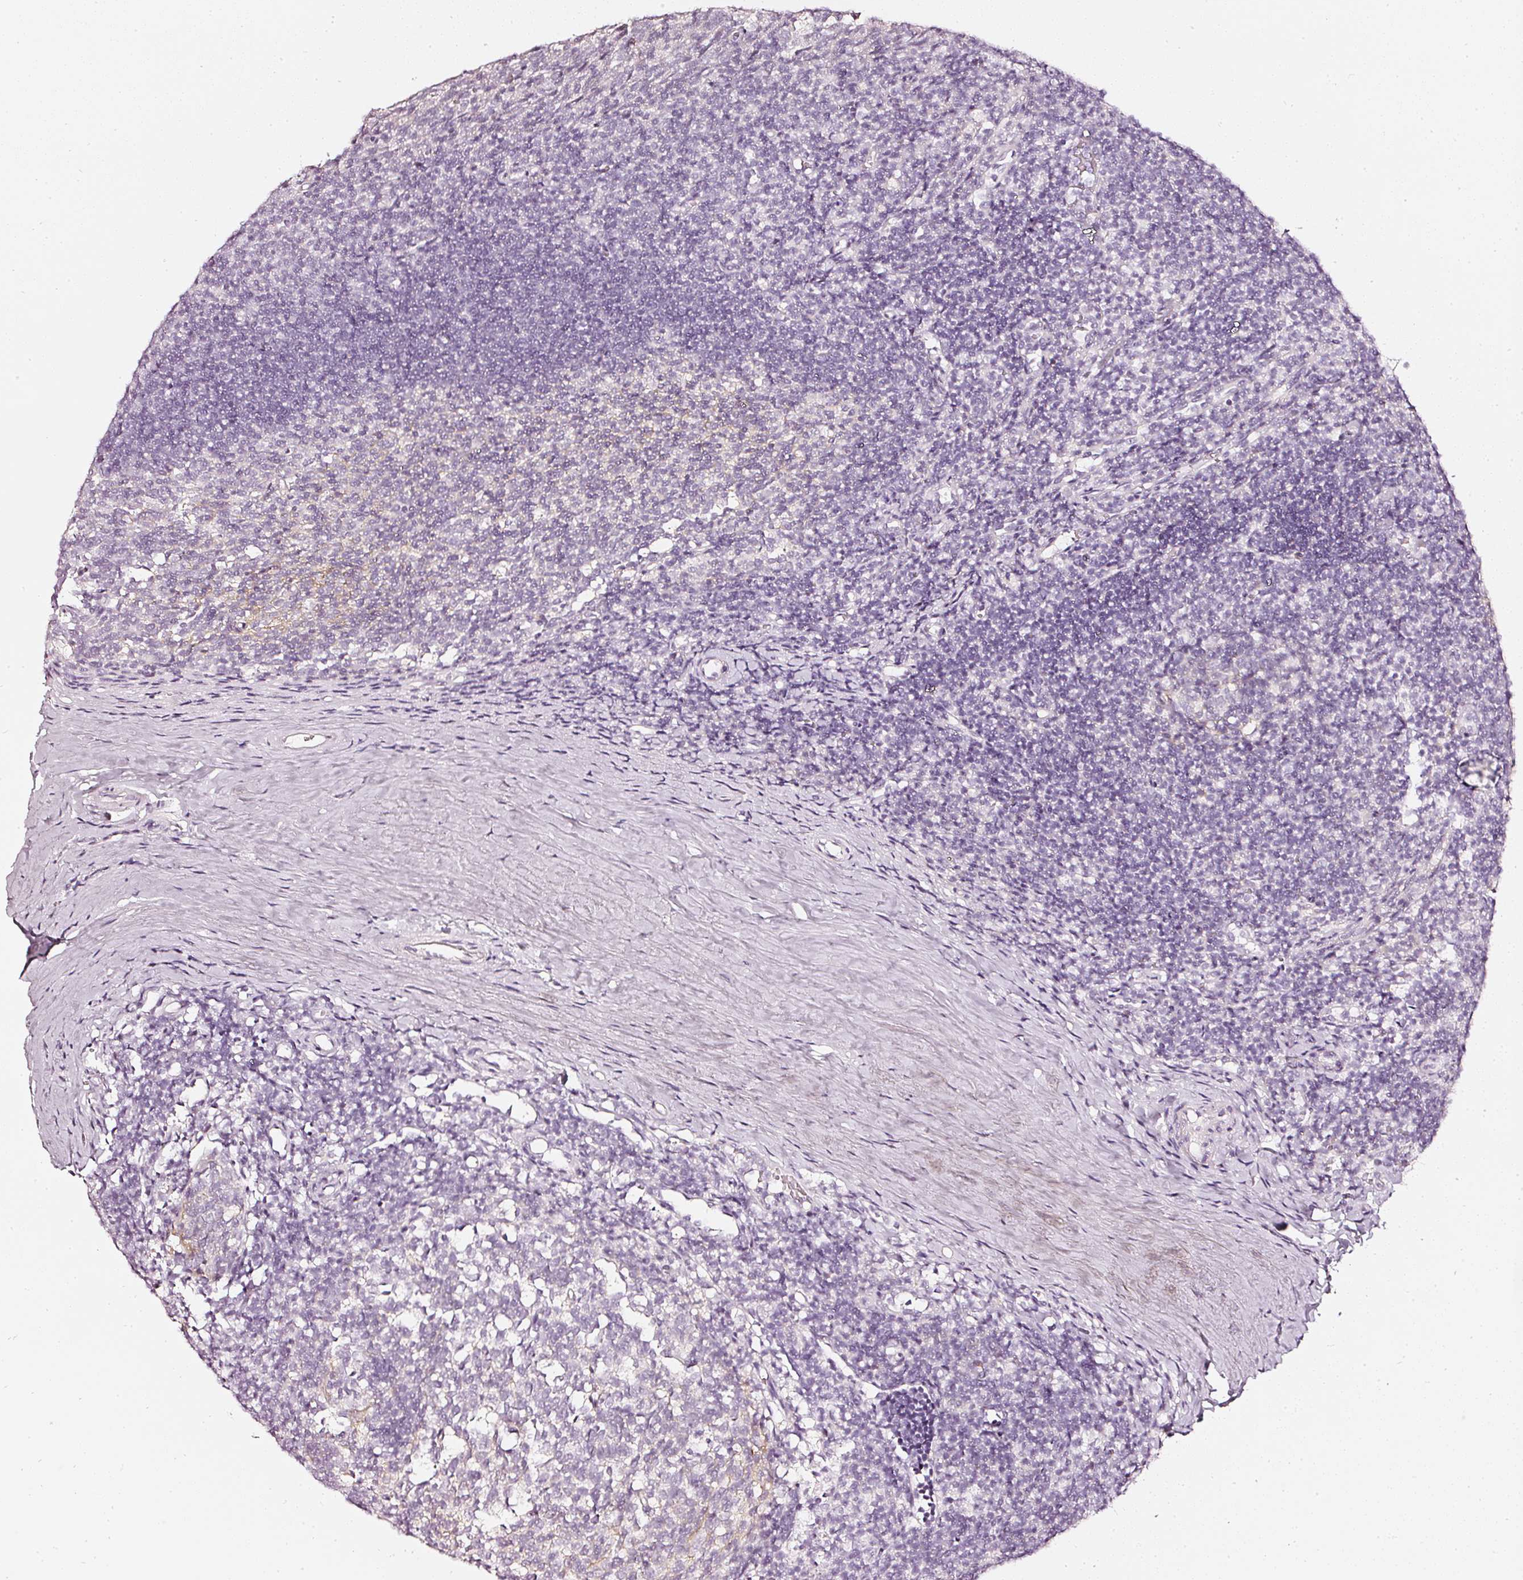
{"staining": {"intensity": "weak", "quantity": "<25%", "location": "cytoplasmic/membranous"}, "tissue": "tonsil", "cell_type": "Germinal center cells", "image_type": "normal", "snomed": [{"axis": "morphology", "description": "Normal tissue, NOS"}, {"axis": "topography", "description": "Tonsil"}], "caption": "An immunohistochemistry (IHC) micrograph of unremarkable tonsil is shown. There is no staining in germinal center cells of tonsil.", "gene": "CNP", "patient": {"sex": "female", "age": 10}}